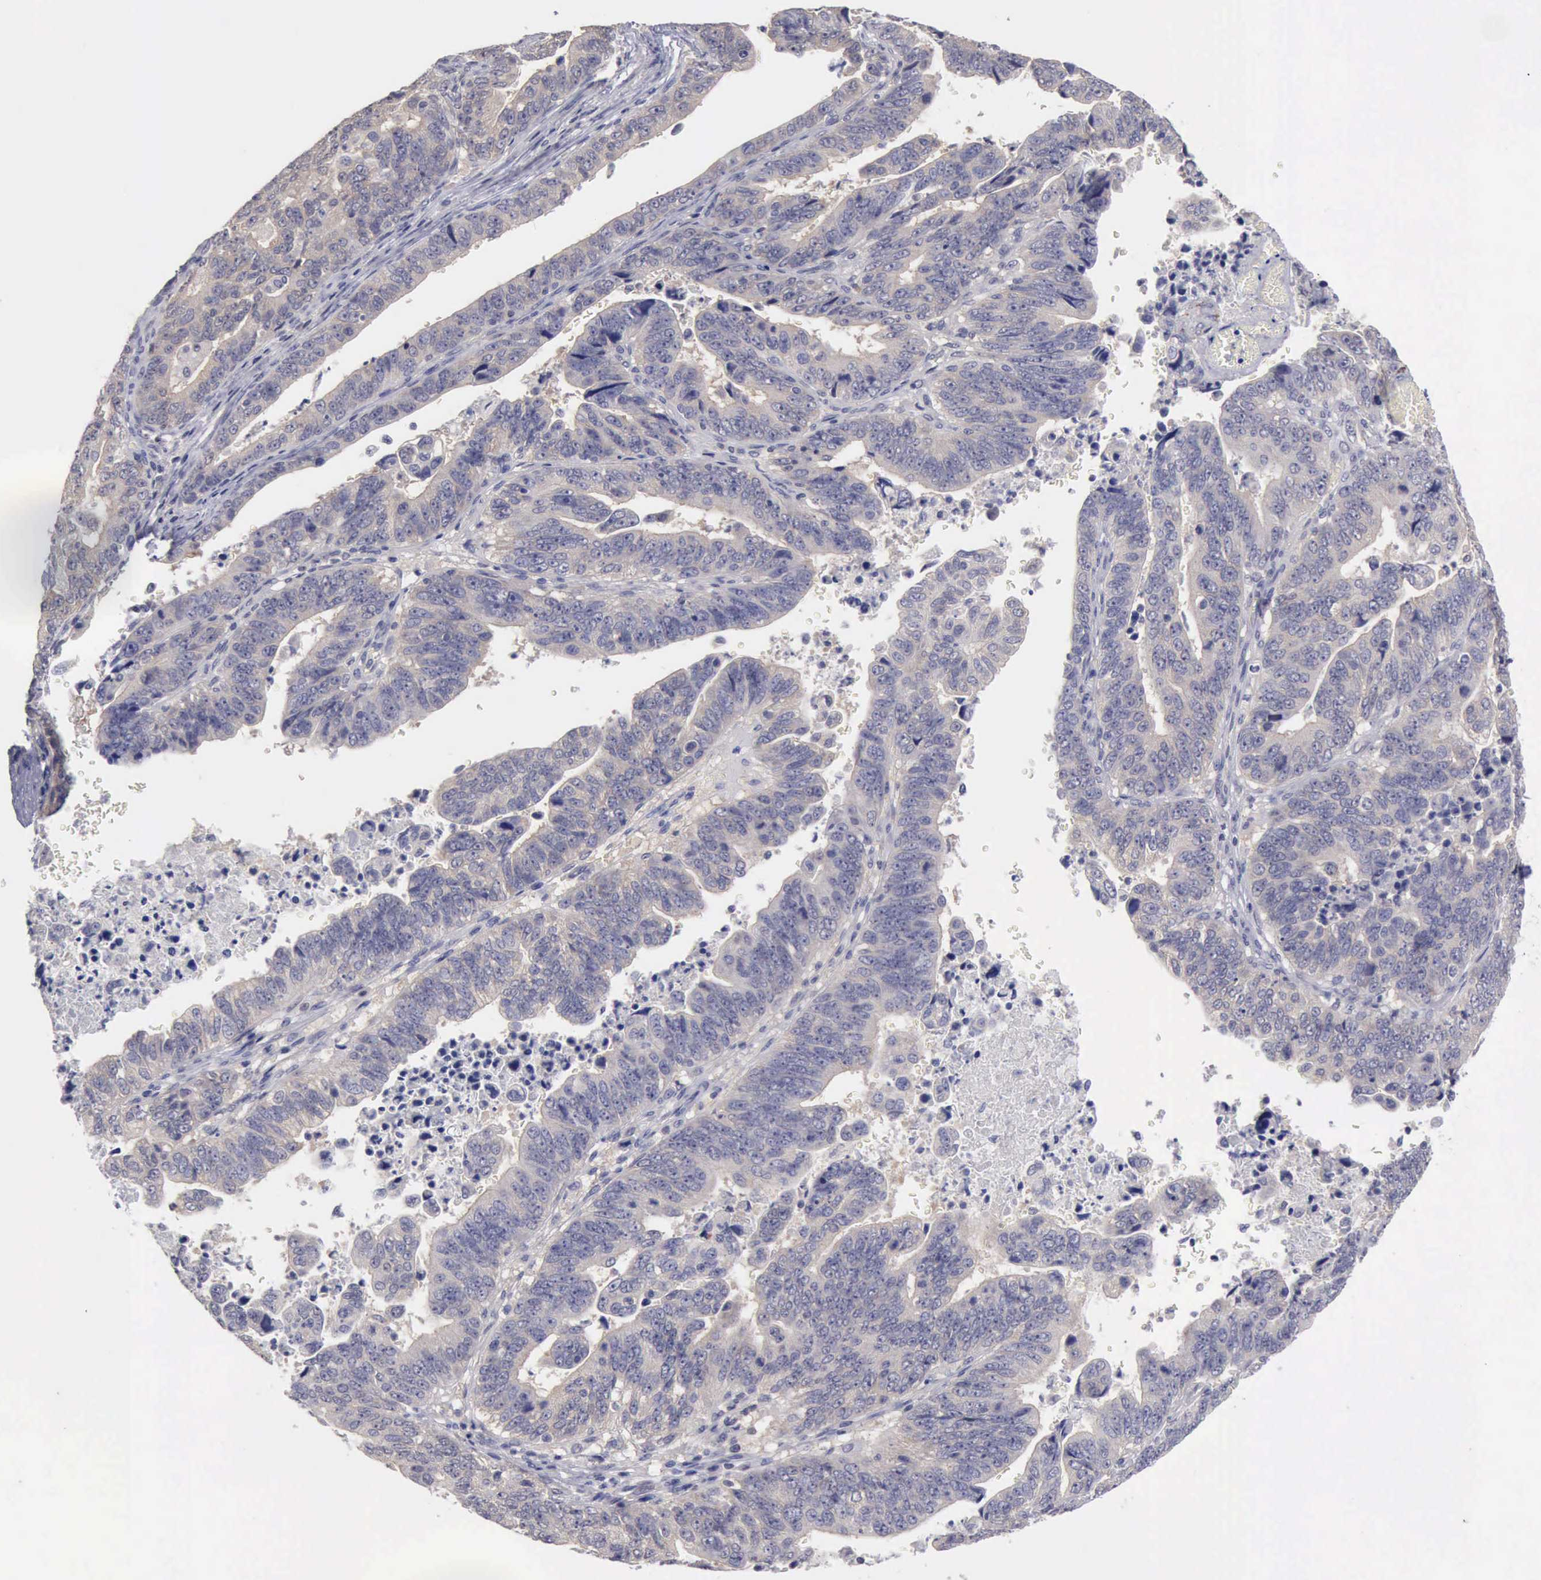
{"staining": {"intensity": "negative", "quantity": "none", "location": "none"}, "tissue": "stomach cancer", "cell_type": "Tumor cells", "image_type": "cancer", "snomed": [{"axis": "morphology", "description": "Adenocarcinoma, NOS"}, {"axis": "topography", "description": "Stomach, upper"}], "caption": "Human adenocarcinoma (stomach) stained for a protein using immunohistochemistry exhibits no expression in tumor cells.", "gene": "PHKA1", "patient": {"sex": "female", "age": 50}}